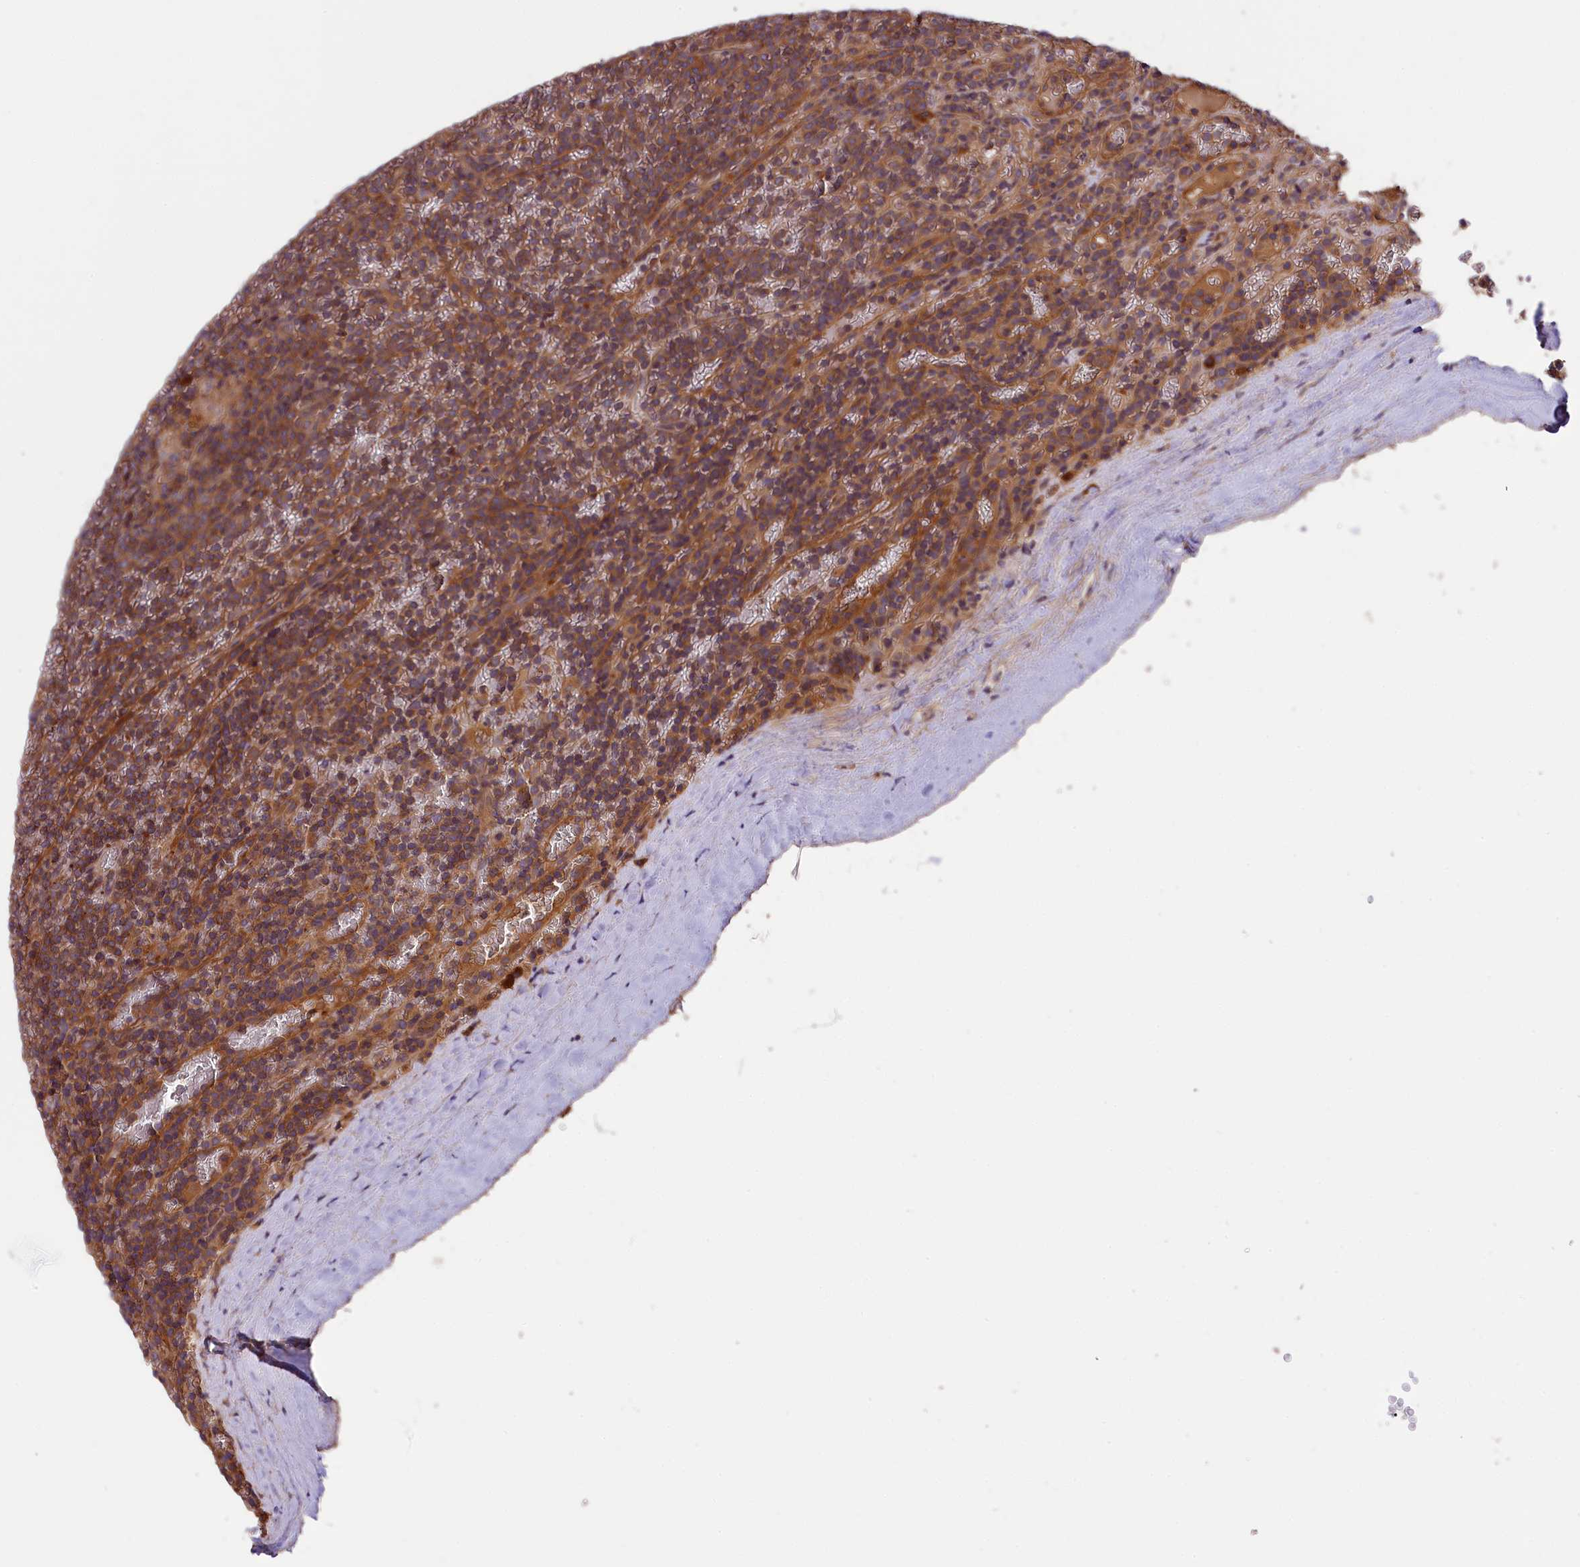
{"staining": {"intensity": "moderate", "quantity": ">75%", "location": "cytoplasmic/membranous"}, "tissue": "lymphoma", "cell_type": "Tumor cells", "image_type": "cancer", "snomed": [{"axis": "morphology", "description": "Malignant lymphoma, non-Hodgkin's type, Low grade"}, {"axis": "topography", "description": "Spleen"}], "caption": "Low-grade malignant lymphoma, non-Hodgkin's type stained for a protein demonstrates moderate cytoplasmic/membranous positivity in tumor cells.", "gene": "SETD6", "patient": {"sex": "female", "age": 19}}